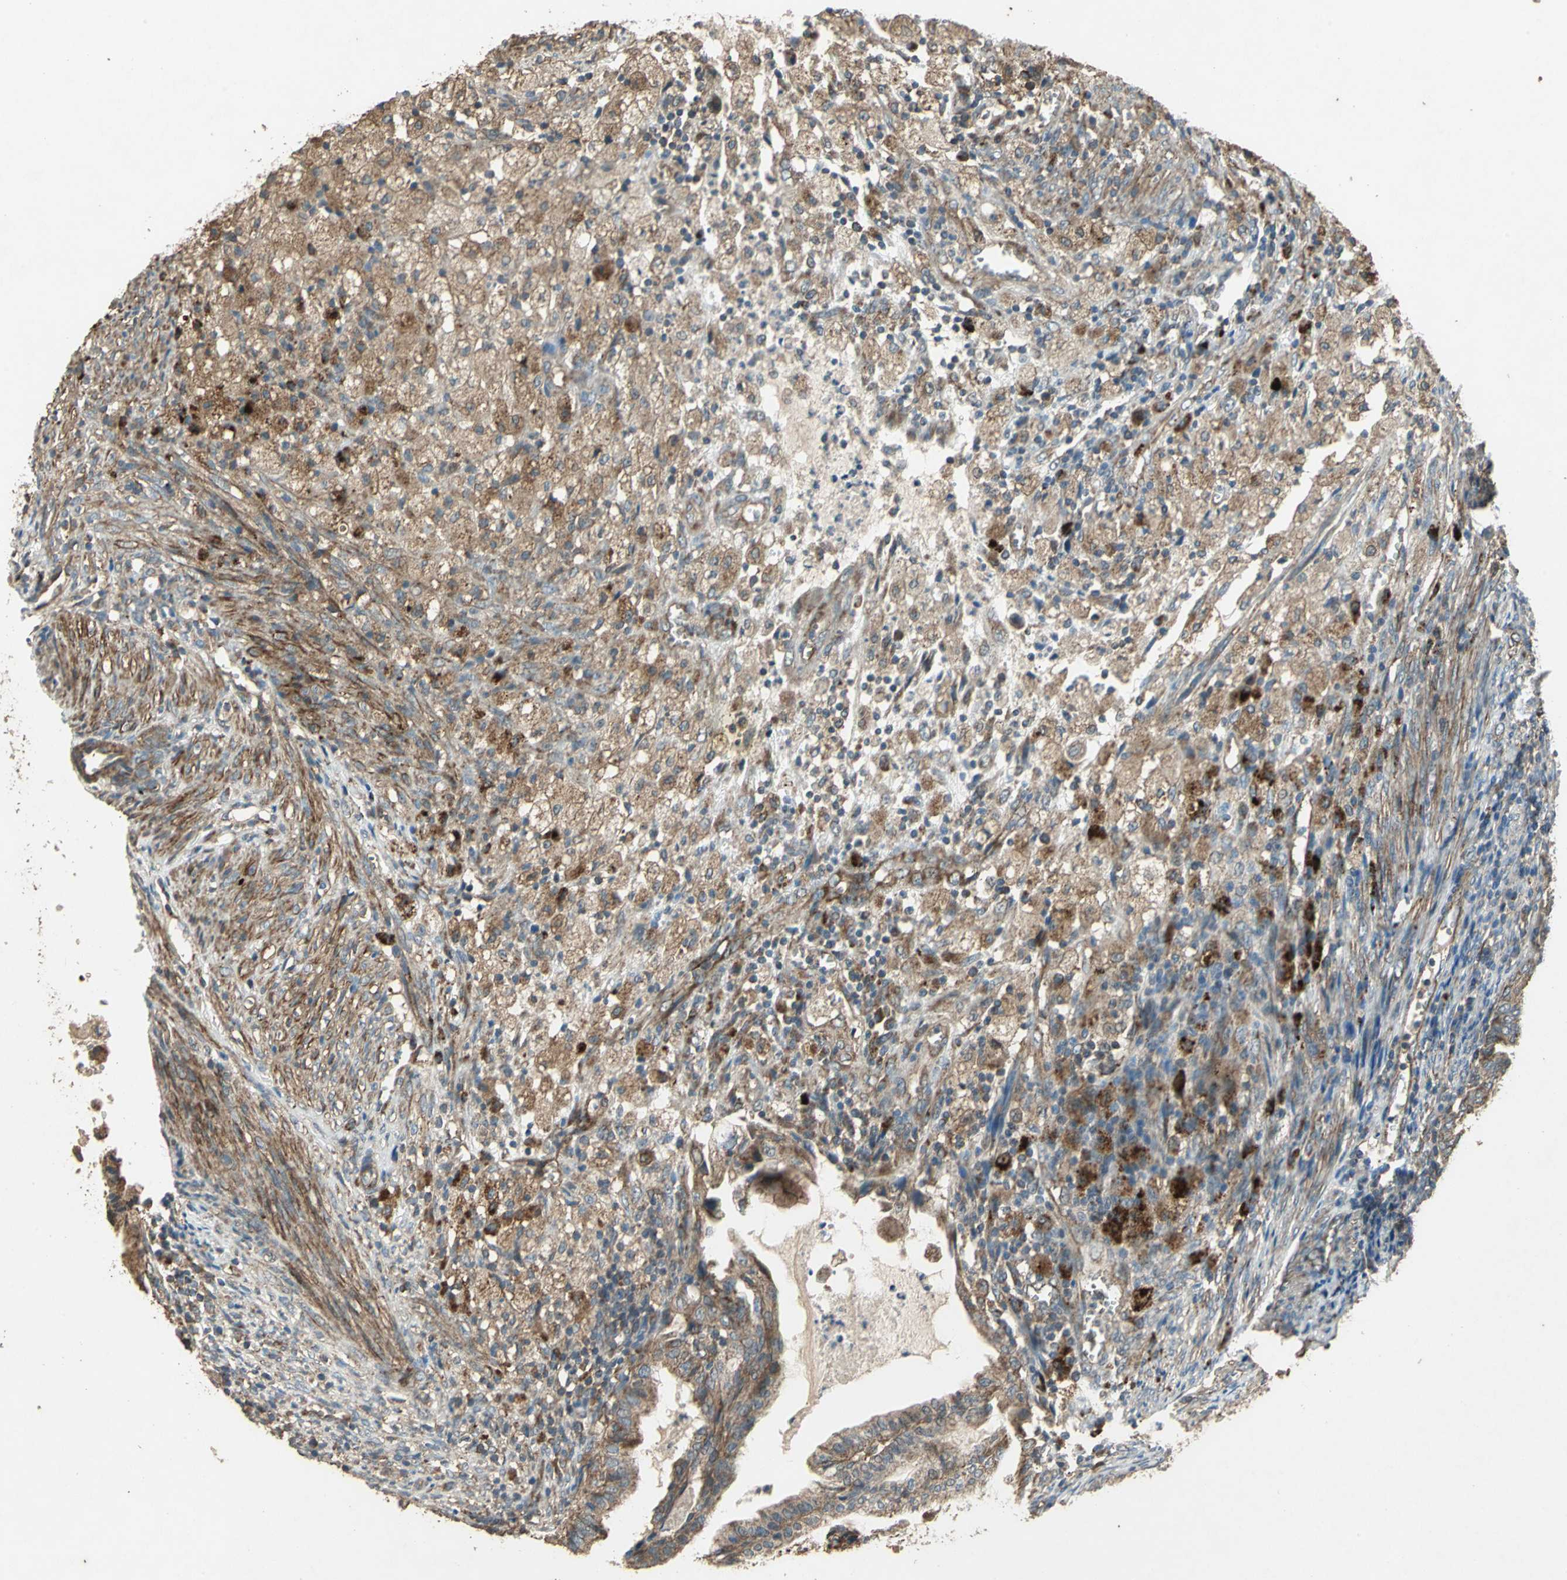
{"staining": {"intensity": "moderate", "quantity": ">75%", "location": "cytoplasmic/membranous"}, "tissue": "cervical cancer", "cell_type": "Tumor cells", "image_type": "cancer", "snomed": [{"axis": "morphology", "description": "Normal tissue, NOS"}, {"axis": "morphology", "description": "Adenocarcinoma, NOS"}, {"axis": "topography", "description": "Cervix"}, {"axis": "topography", "description": "Endometrium"}], "caption": "High-power microscopy captured an immunohistochemistry micrograph of cervical cancer (adenocarcinoma), revealing moderate cytoplasmic/membranous staining in about >75% of tumor cells. (DAB IHC with brightfield microscopy, high magnification).", "gene": "POLRMT", "patient": {"sex": "female", "age": 86}}